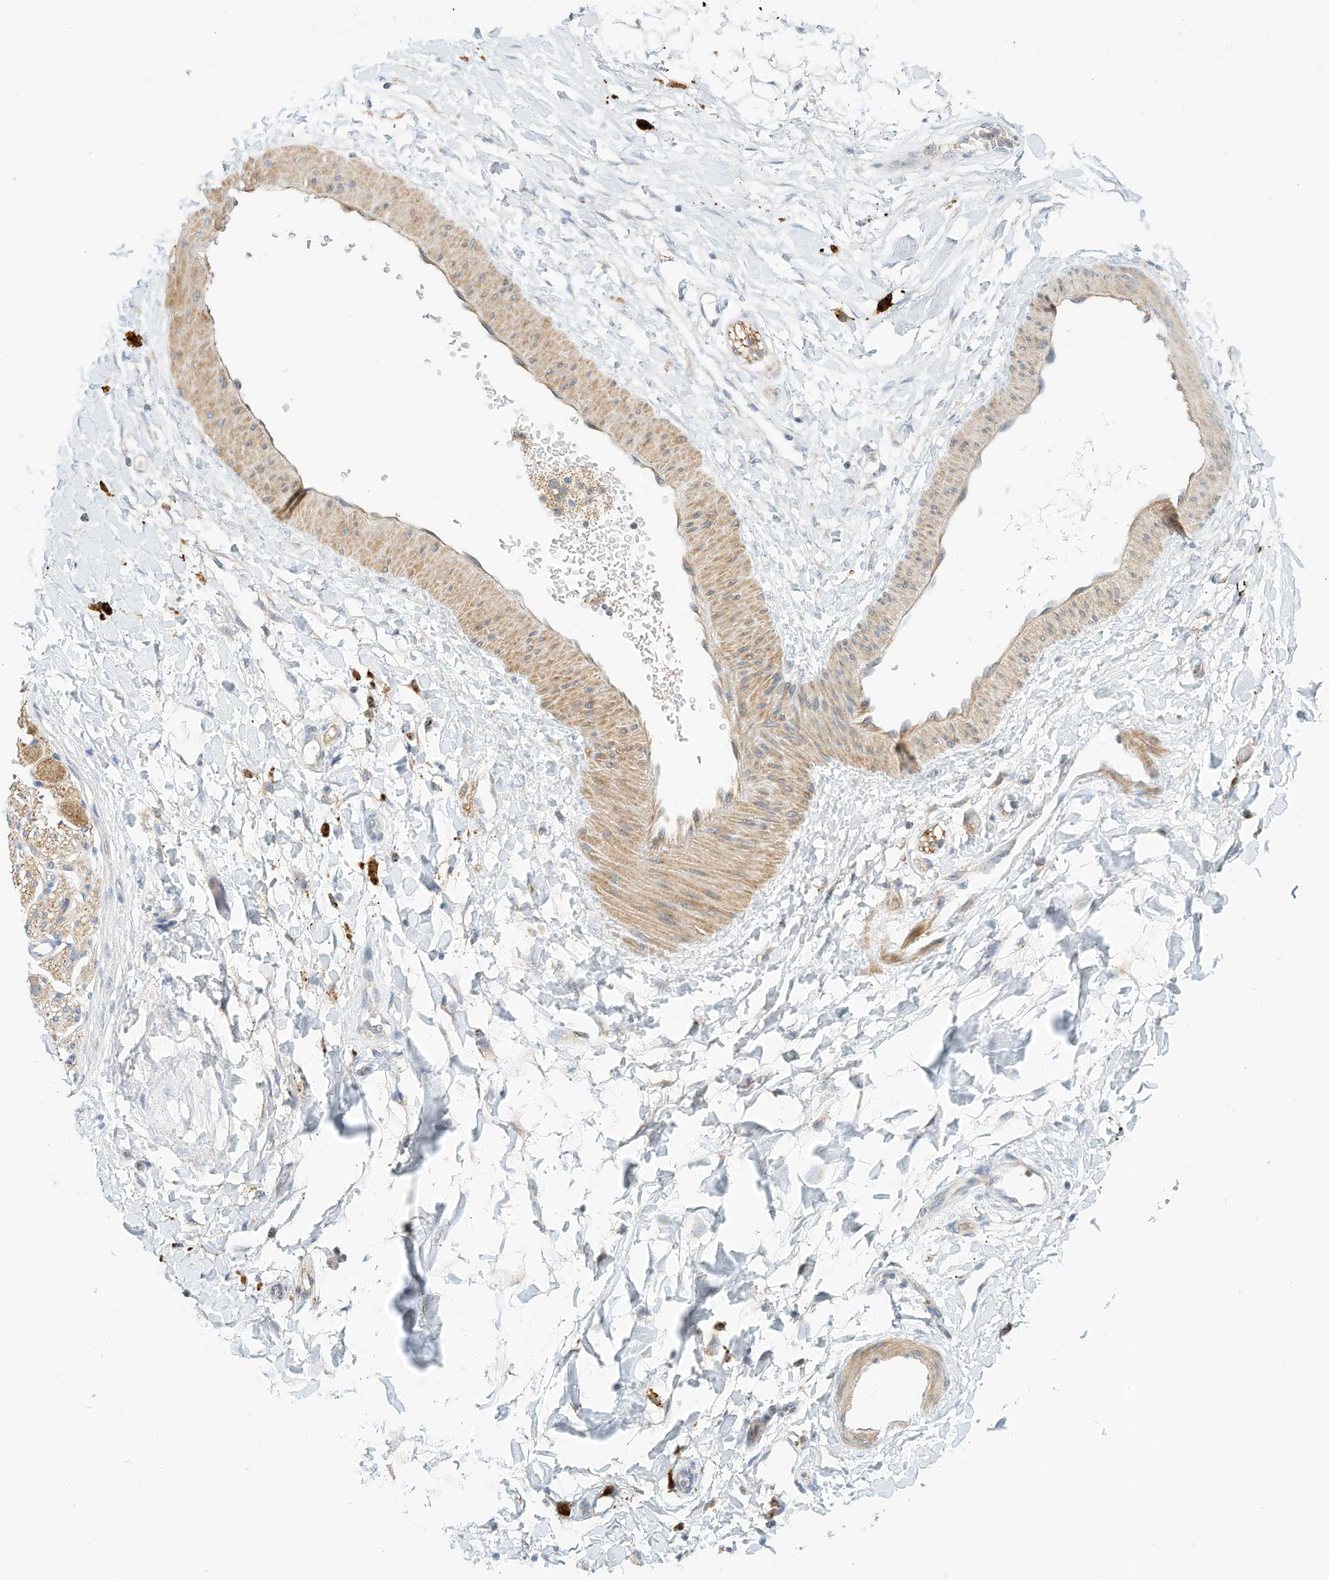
{"staining": {"intensity": "negative", "quantity": "none", "location": "none"}, "tissue": "adipose tissue", "cell_type": "Adipocytes", "image_type": "normal", "snomed": [{"axis": "morphology", "description": "Normal tissue, NOS"}, {"axis": "topography", "description": "Kidney"}, {"axis": "topography", "description": "Peripheral nerve tissue"}], "caption": "IHC histopathology image of benign adipose tissue: adipose tissue stained with DAB demonstrates no significant protein positivity in adipocytes. (DAB immunohistochemistry visualized using brightfield microscopy, high magnification).", "gene": "MICAL1", "patient": {"sex": "male", "age": 7}}